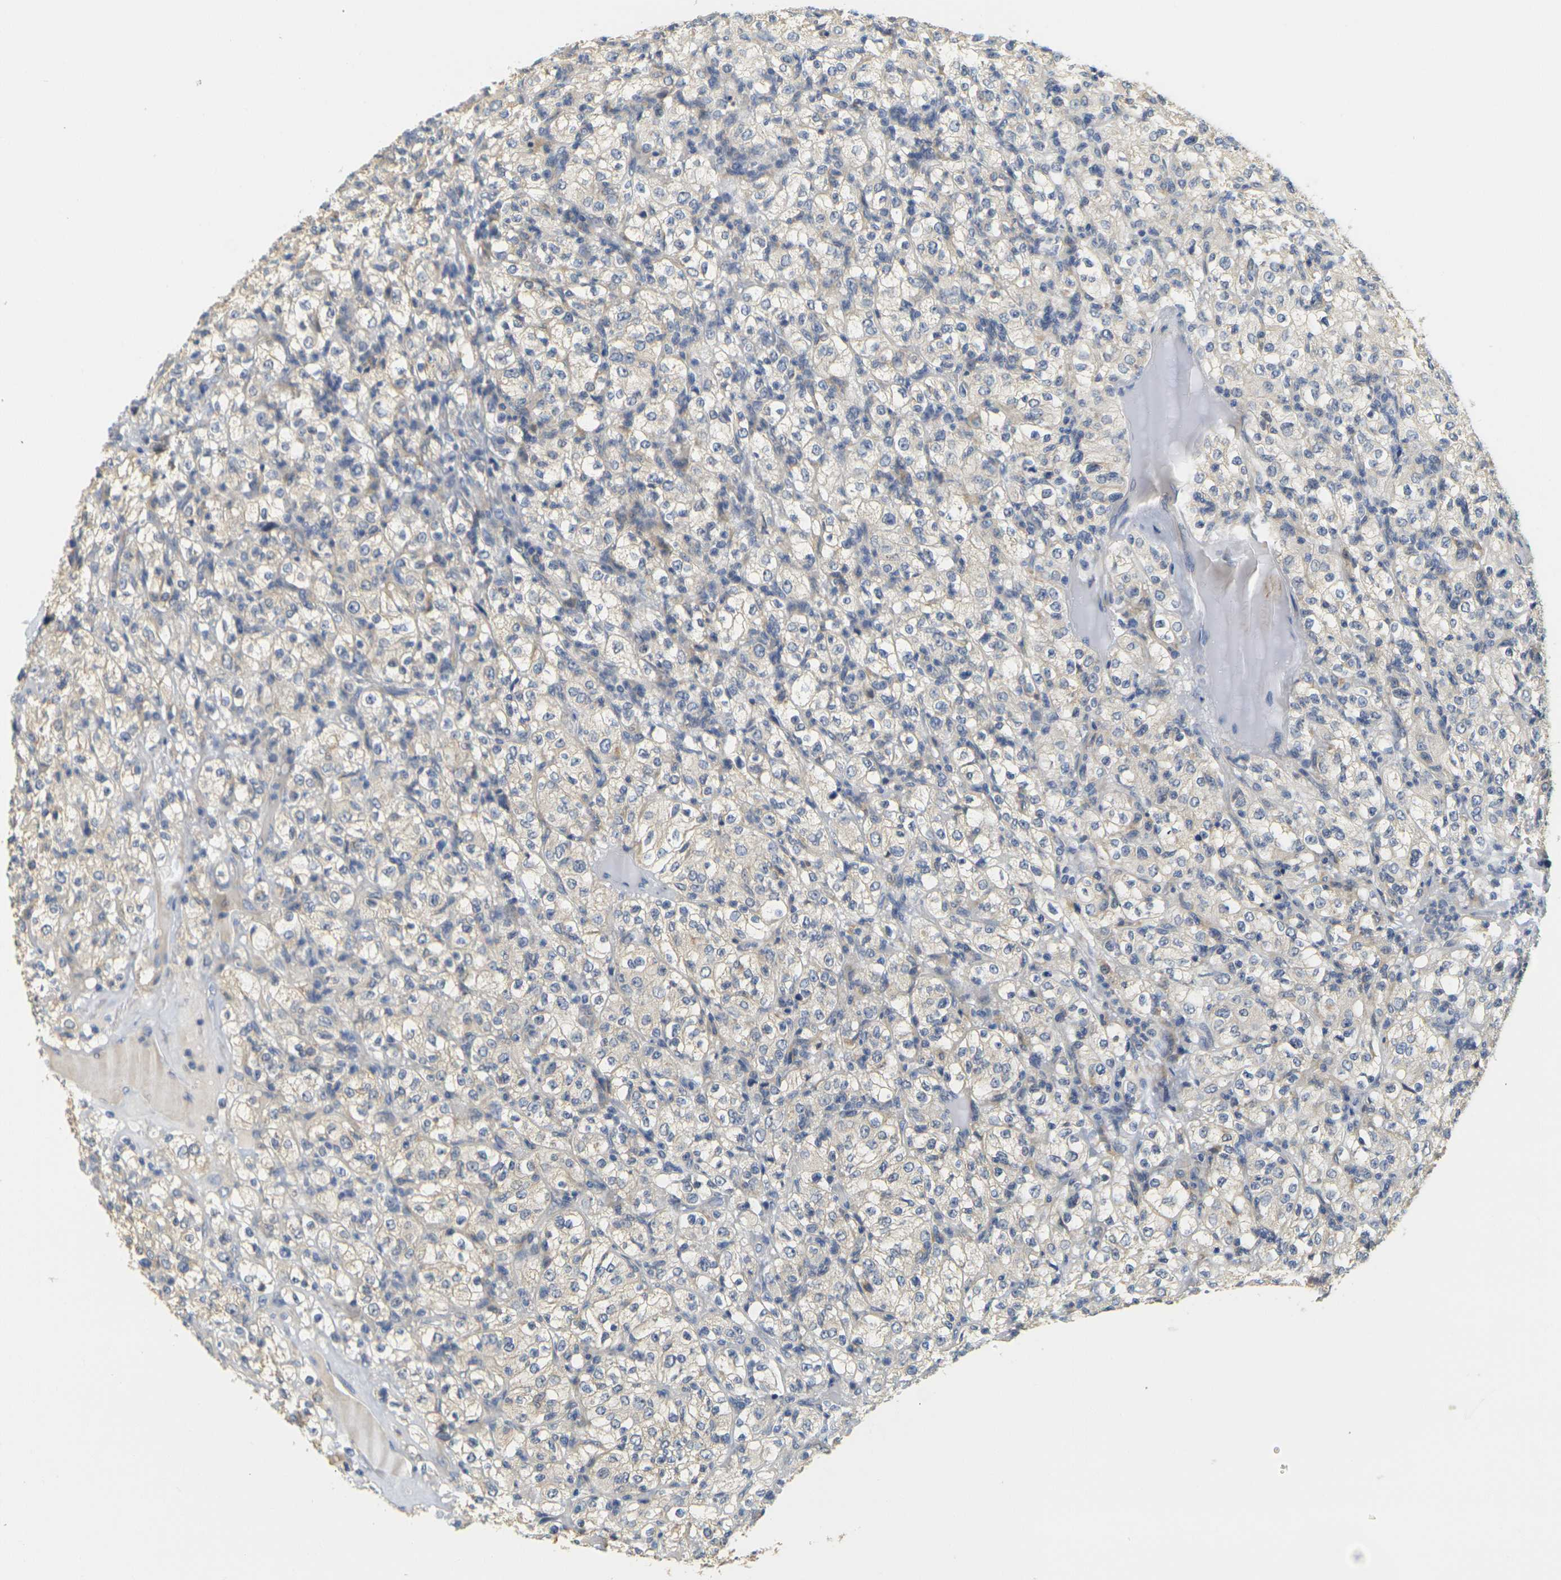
{"staining": {"intensity": "negative", "quantity": "none", "location": "none"}, "tissue": "renal cancer", "cell_type": "Tumor cells", "image_type": "cancer", "snomed": [{"axis": "morphology", "description": "Normal tissue, NOS"}, {"axis": "morphology", "description": "Adenocarcinoma, NOS"}, {"axis": "topography", "description": "Kidney"}], "caption": "This histopathology image is of renal cancer (adenocarcinoma) stained with immunohistochemistry (IHC) to label a protein in brown with the nuclei are counter-stained blue. There is no positivity in tumor cells.", "gene": "GDAP1", "patient": {"sex": "female", "age": 72}}